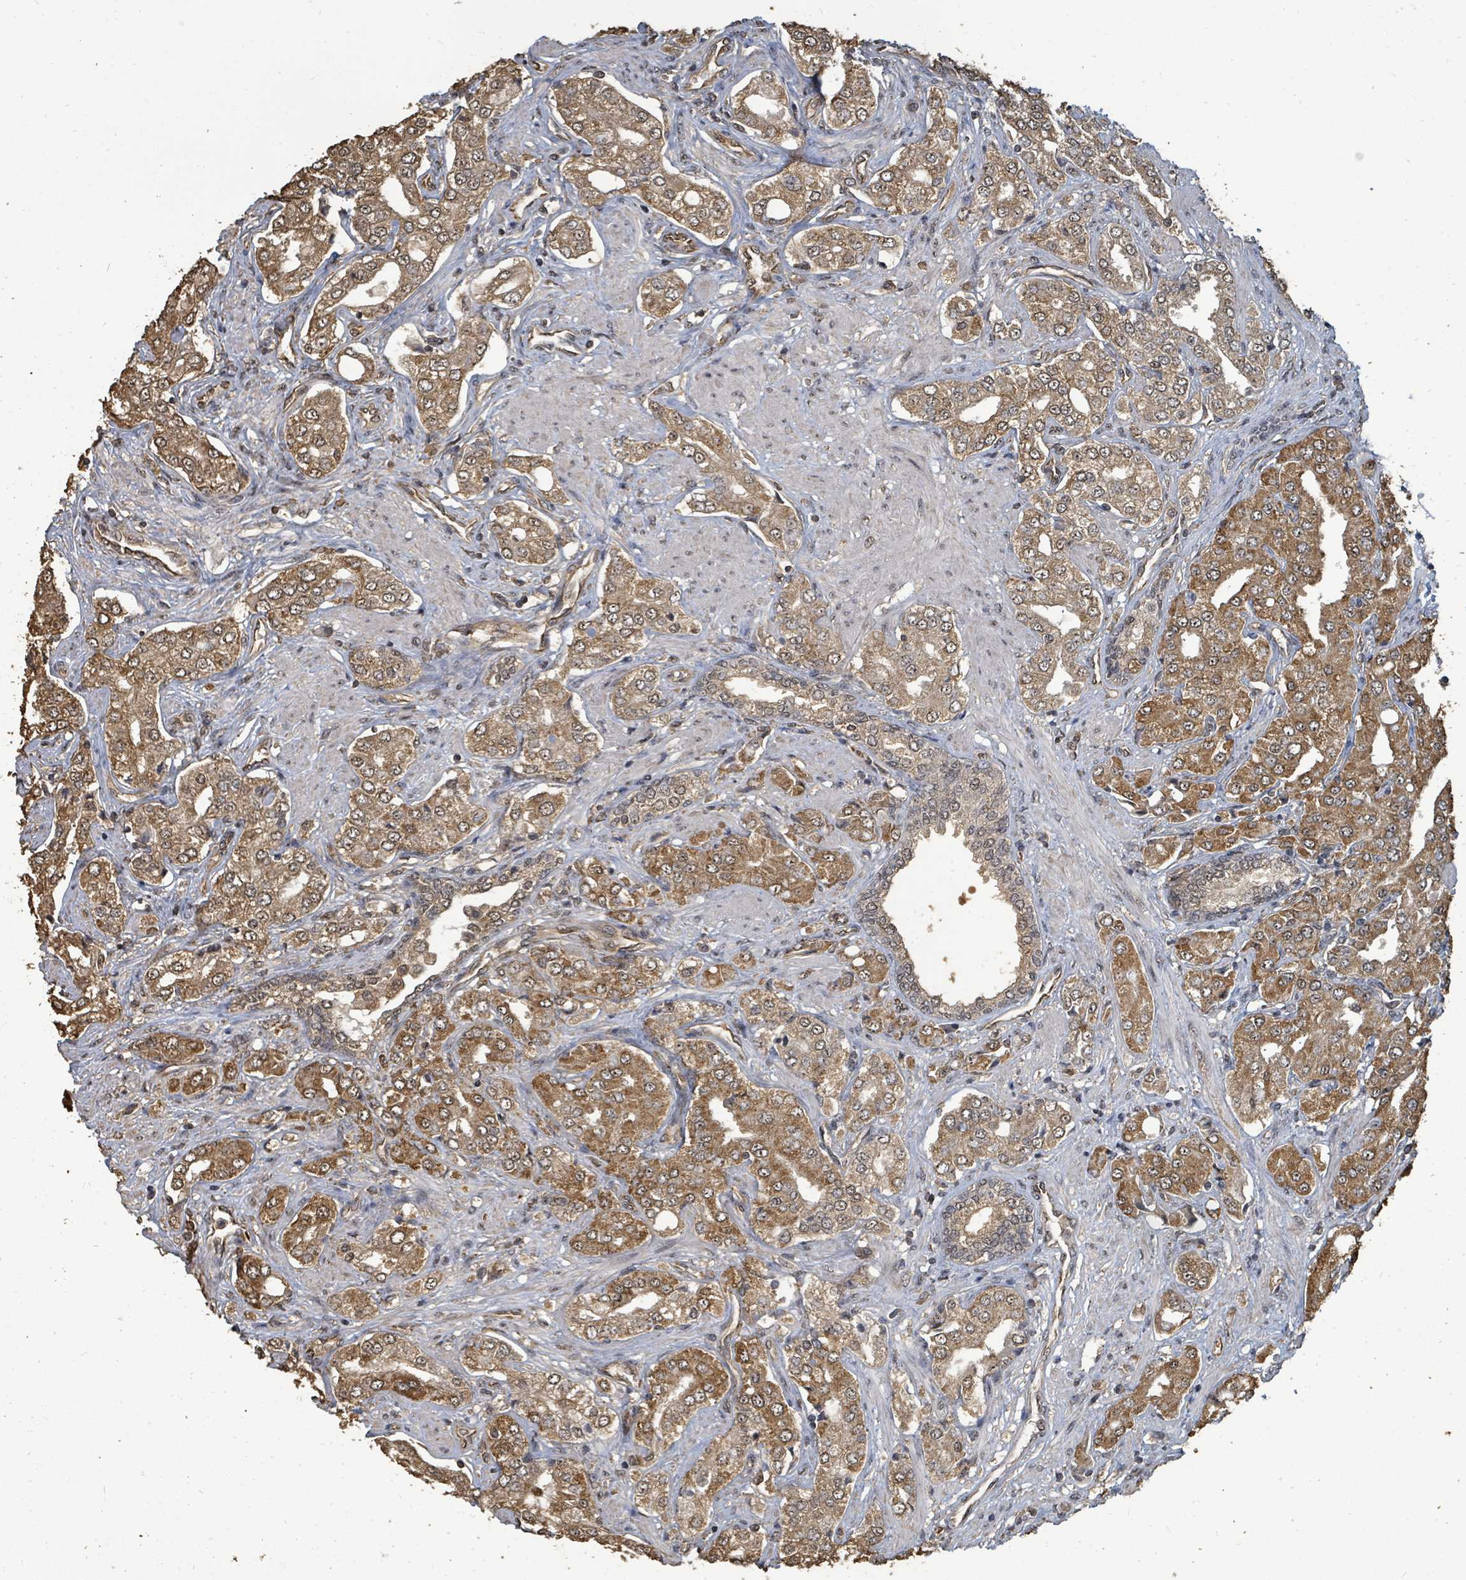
{"staining": {"intensity": "moderate", "quantity": ">75%", "location": "cytoplasmic/membranous"}, "tissue": "prostate cancer", "cell_type": "Tumor cells", "image_type": "cancer", "snomed": [{"axis": "morphology", "description": "Adenocarcinoma, High grade"}, {"axis": "topography", "description": "Prostate"}], "caption": "The photomicrograph displays immunohistochemical staining of prostate cancer (high-grade adenocarcinoma). There is moderate cytoplasmic/membranous positivity is present in about >75% of tumor cells. (DAB (3,3'-diaminobenzidine) IHC, brown staining for protein, blue staining for nuclei).", "gene": "C6orf52", "patient": {"sex": "male", "age": 71}}